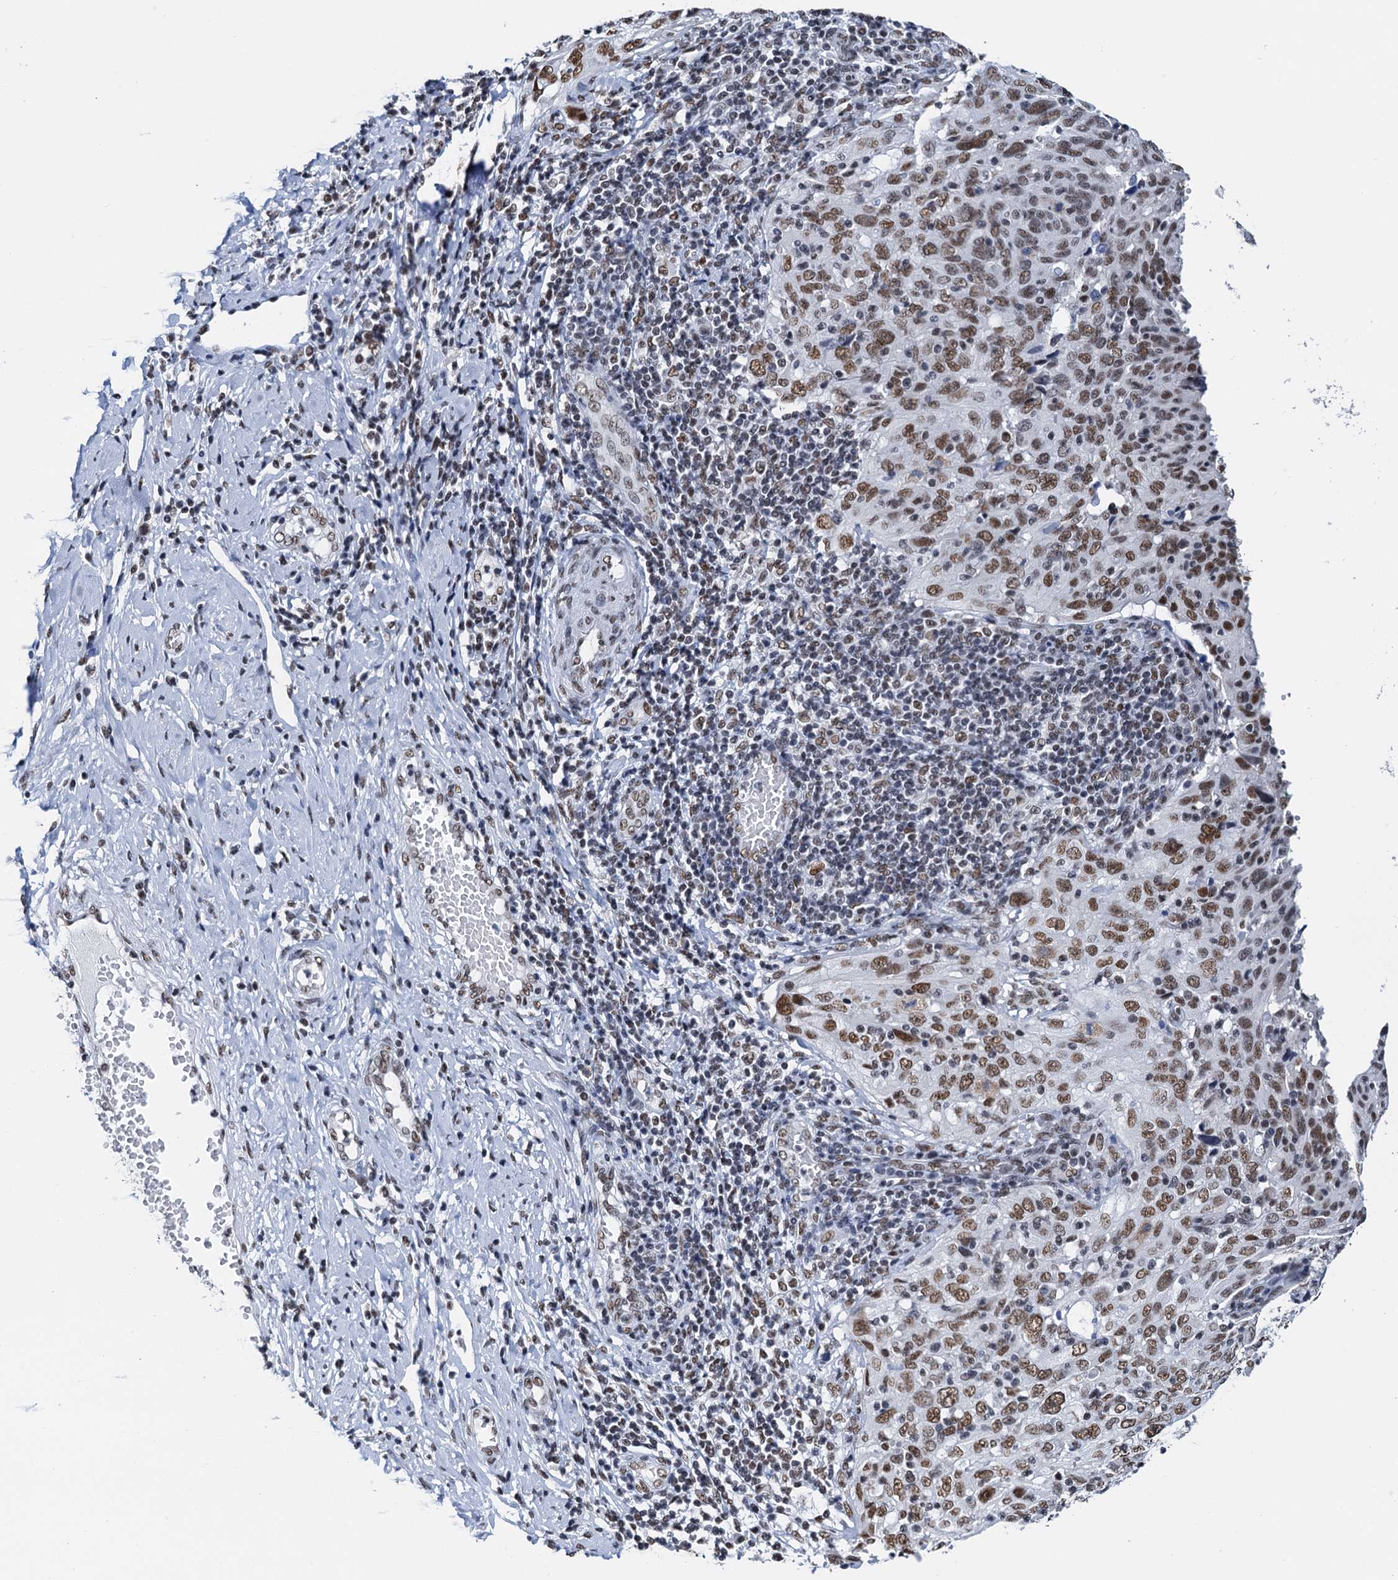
{"staining": {"intensity": "moderate", "quantity": ">75%", "location": "nuclear"}, "tissue": "cervical cancer", "cell_type": "Tumor cells", "image_type": "cancer", "snomed": [{"axis": "morphology", "description": "Squamous cell carcinoma, NOS"}, {"axis": "topography", "description": "Cervix"}], "caption": "An image of cervical cancer (squamous cell carcinoma) stained for a protein shows moderate nuclear brown staining in tumor cells.", "gene": "SLTM", "patient": {"sex": "female", "age": 31}}